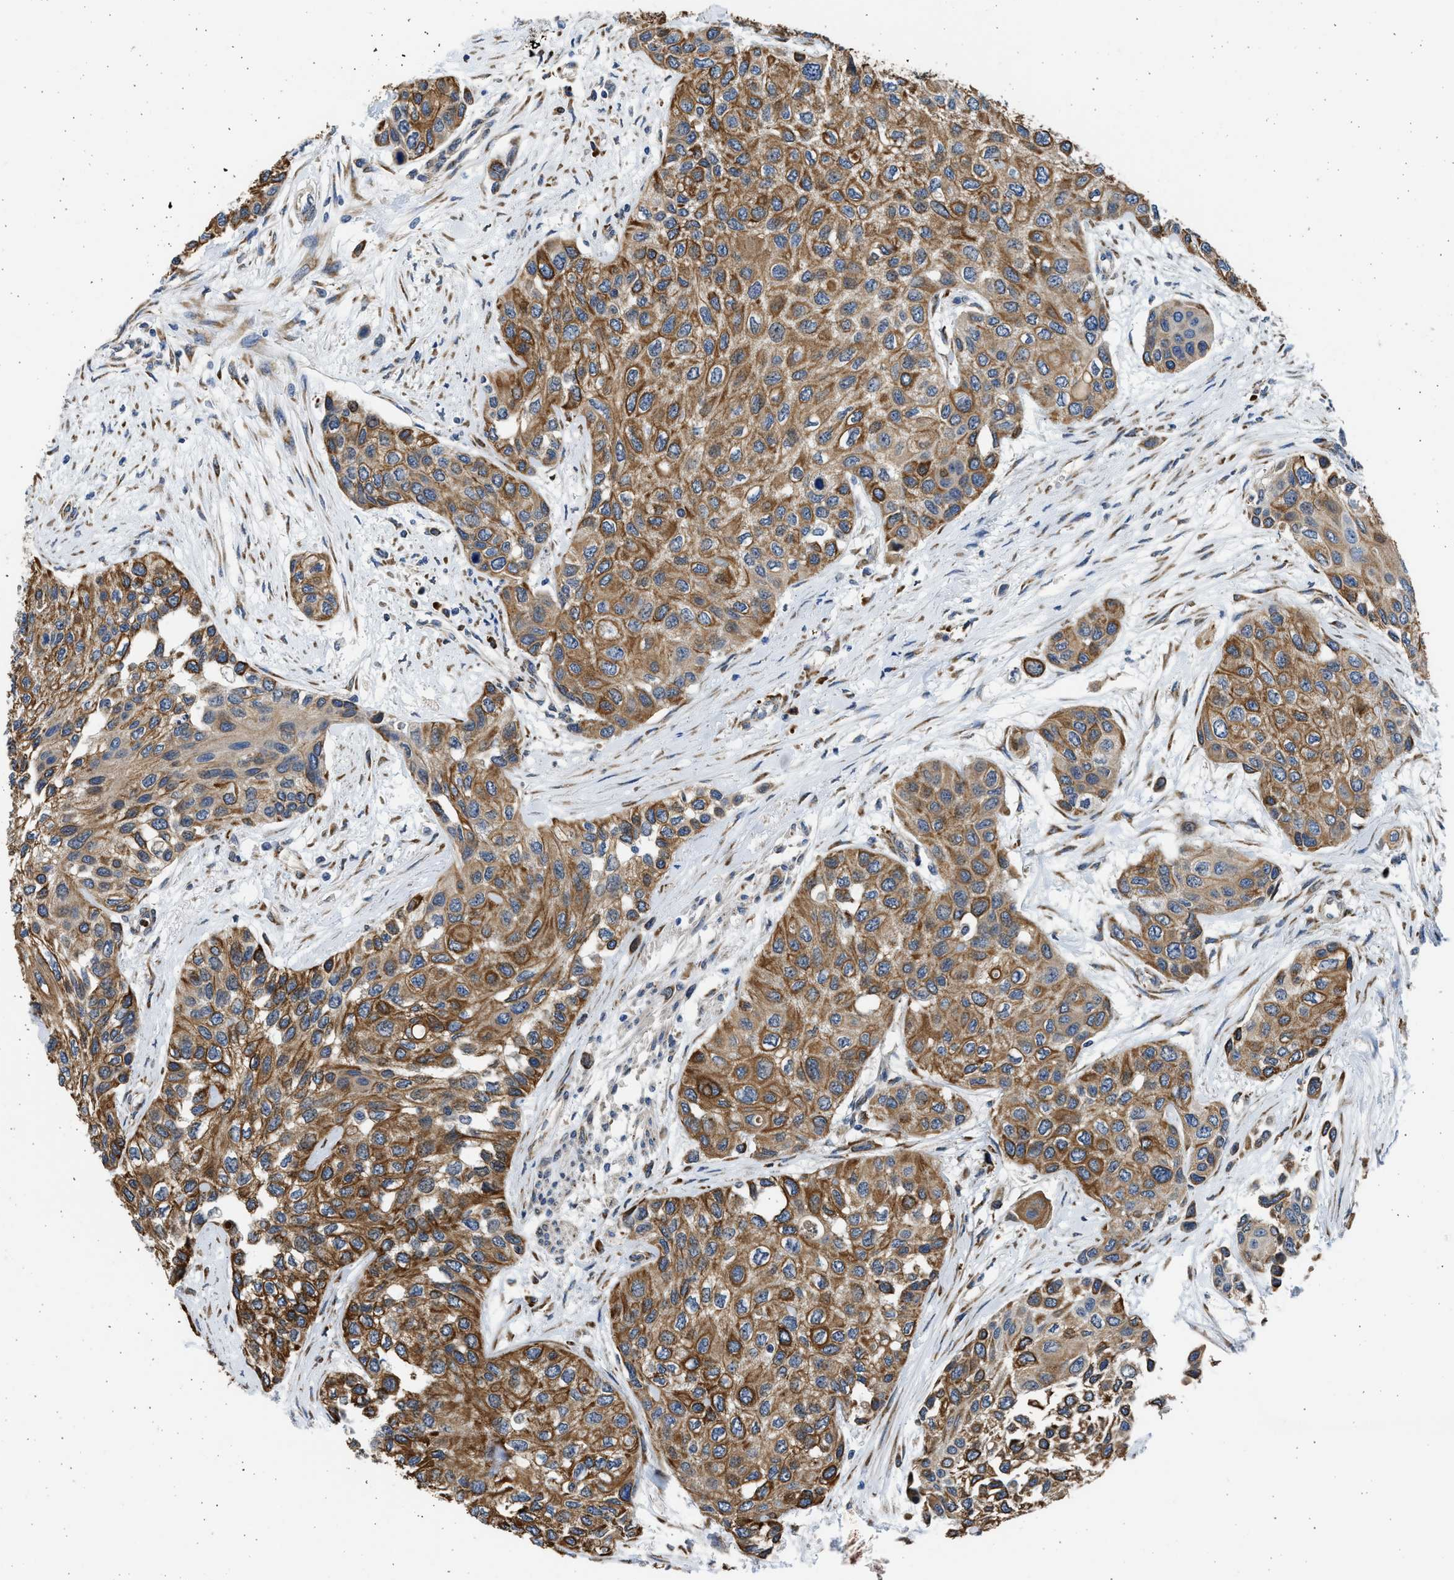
{"staining": {"intensity": "moderate", "quantity": ">75%", "location": "cytoplasmic/membranous"}, "tissue": "urothelial cancer", "cell_type": "Tumor cells", "image_type": "cancer", "snomed": [{"axis": "morphology", "description": "Urothelial carcinoma, High grade"}, {"axis": "topography", "description": "Urinary bladder"}], "caption": "Immunohistochemical staining of urothelial carcinoma (high-grade) reveals moderate cytoplasmic/membranous protein expression in approximately >75% of tumor cells. (Stains: DAB (3,3'-diaminobenzidine) in brown, nuclei in blue, Microscopy: brightfield microscopy at high magnification).", "gene": "PLD2", "patient": {"sex": "female", "age": 56}}